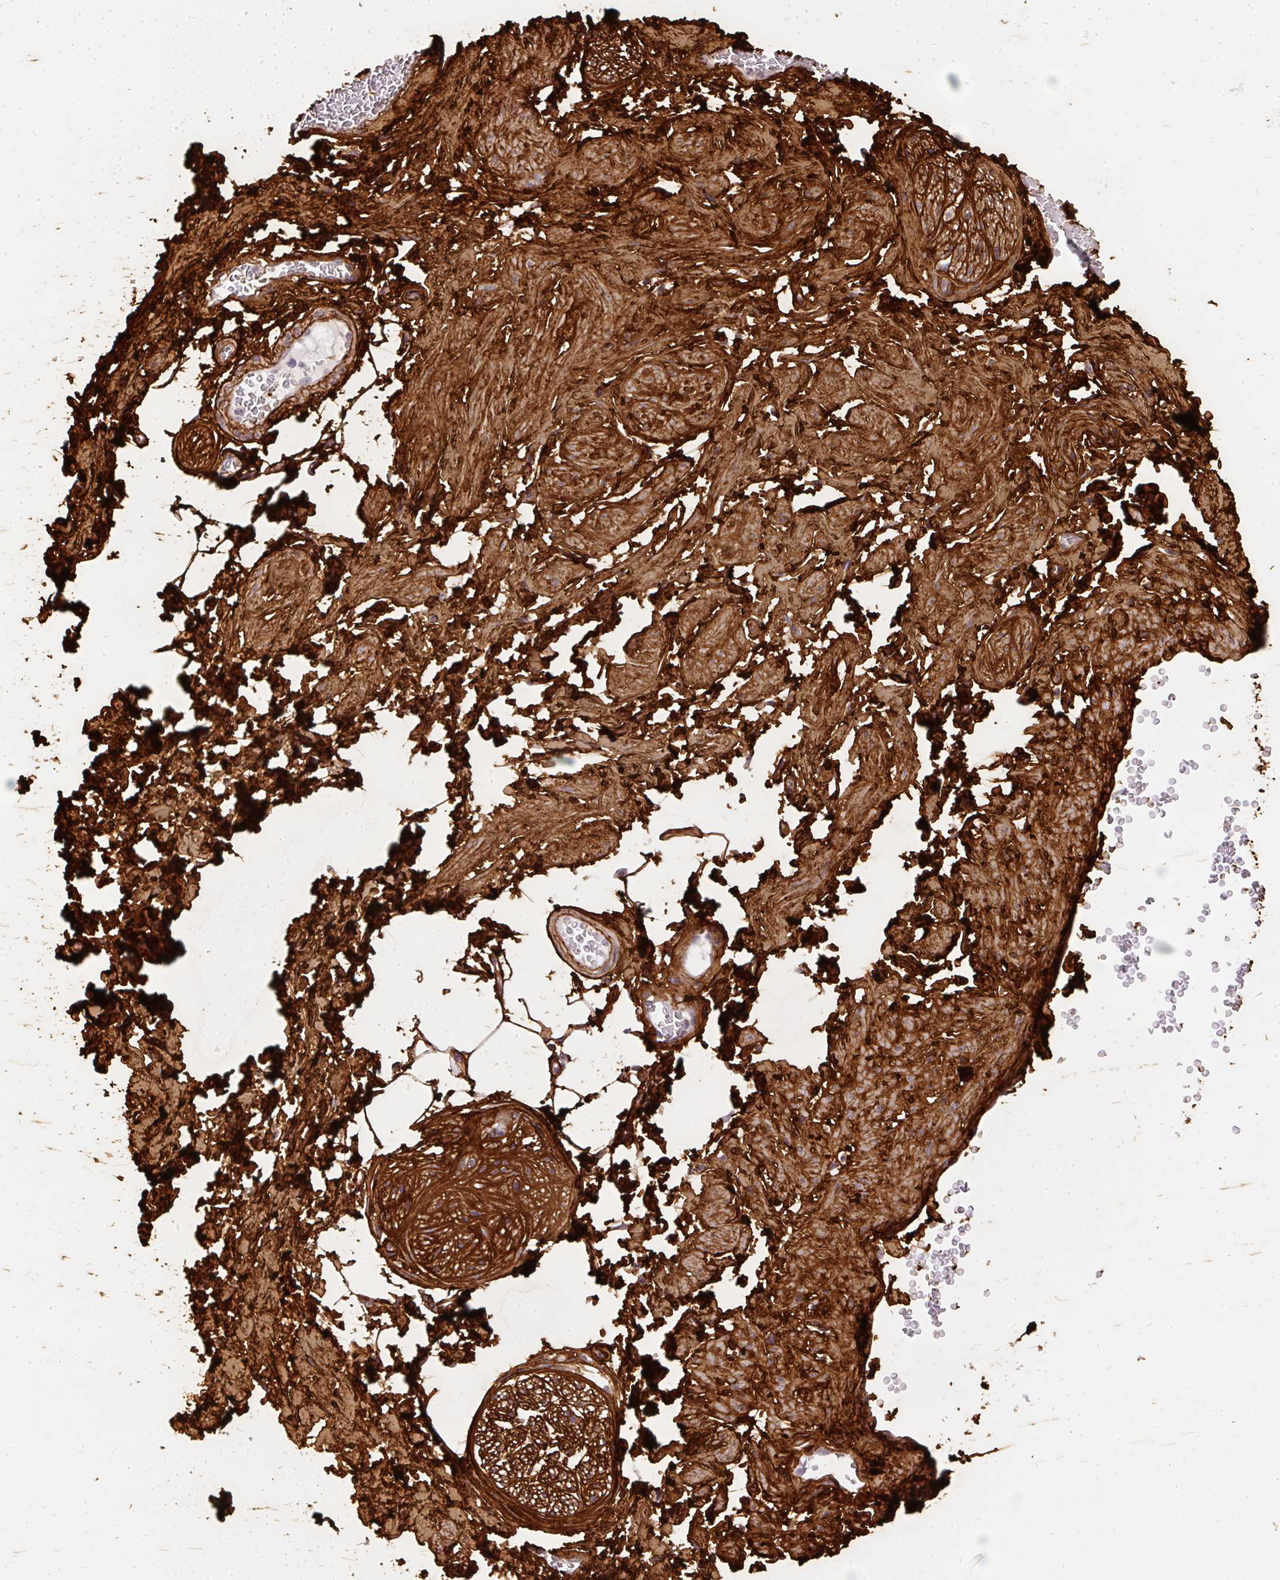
{"staining": {"intensity": "strong", "quantity": ">75%", "location": "cytoplasmic/membranous"}, "tissue": "adipose tissue", "cell_type": "Adipocytes", "image_type": "normal", "snomed": [{"axis": "morphology", "description": "Normal tissue, NOS"}, {"axis": "topography", "description": "Vagina"}, {"axis": "topography", "description": "Peripheral nerve tissue"}], "caption": "A photomicrograph of adipose tissue stained for a protein reveals strong cytoplasmic/membranous brown staining in adipocytes. The protein of interest is stained brown, and the nuclei are stained in blue (DAB IHC with brightfield microscopy, high magnification).", "gene": "COL3A1", "patient": {"sex": "female", "age": 71}}